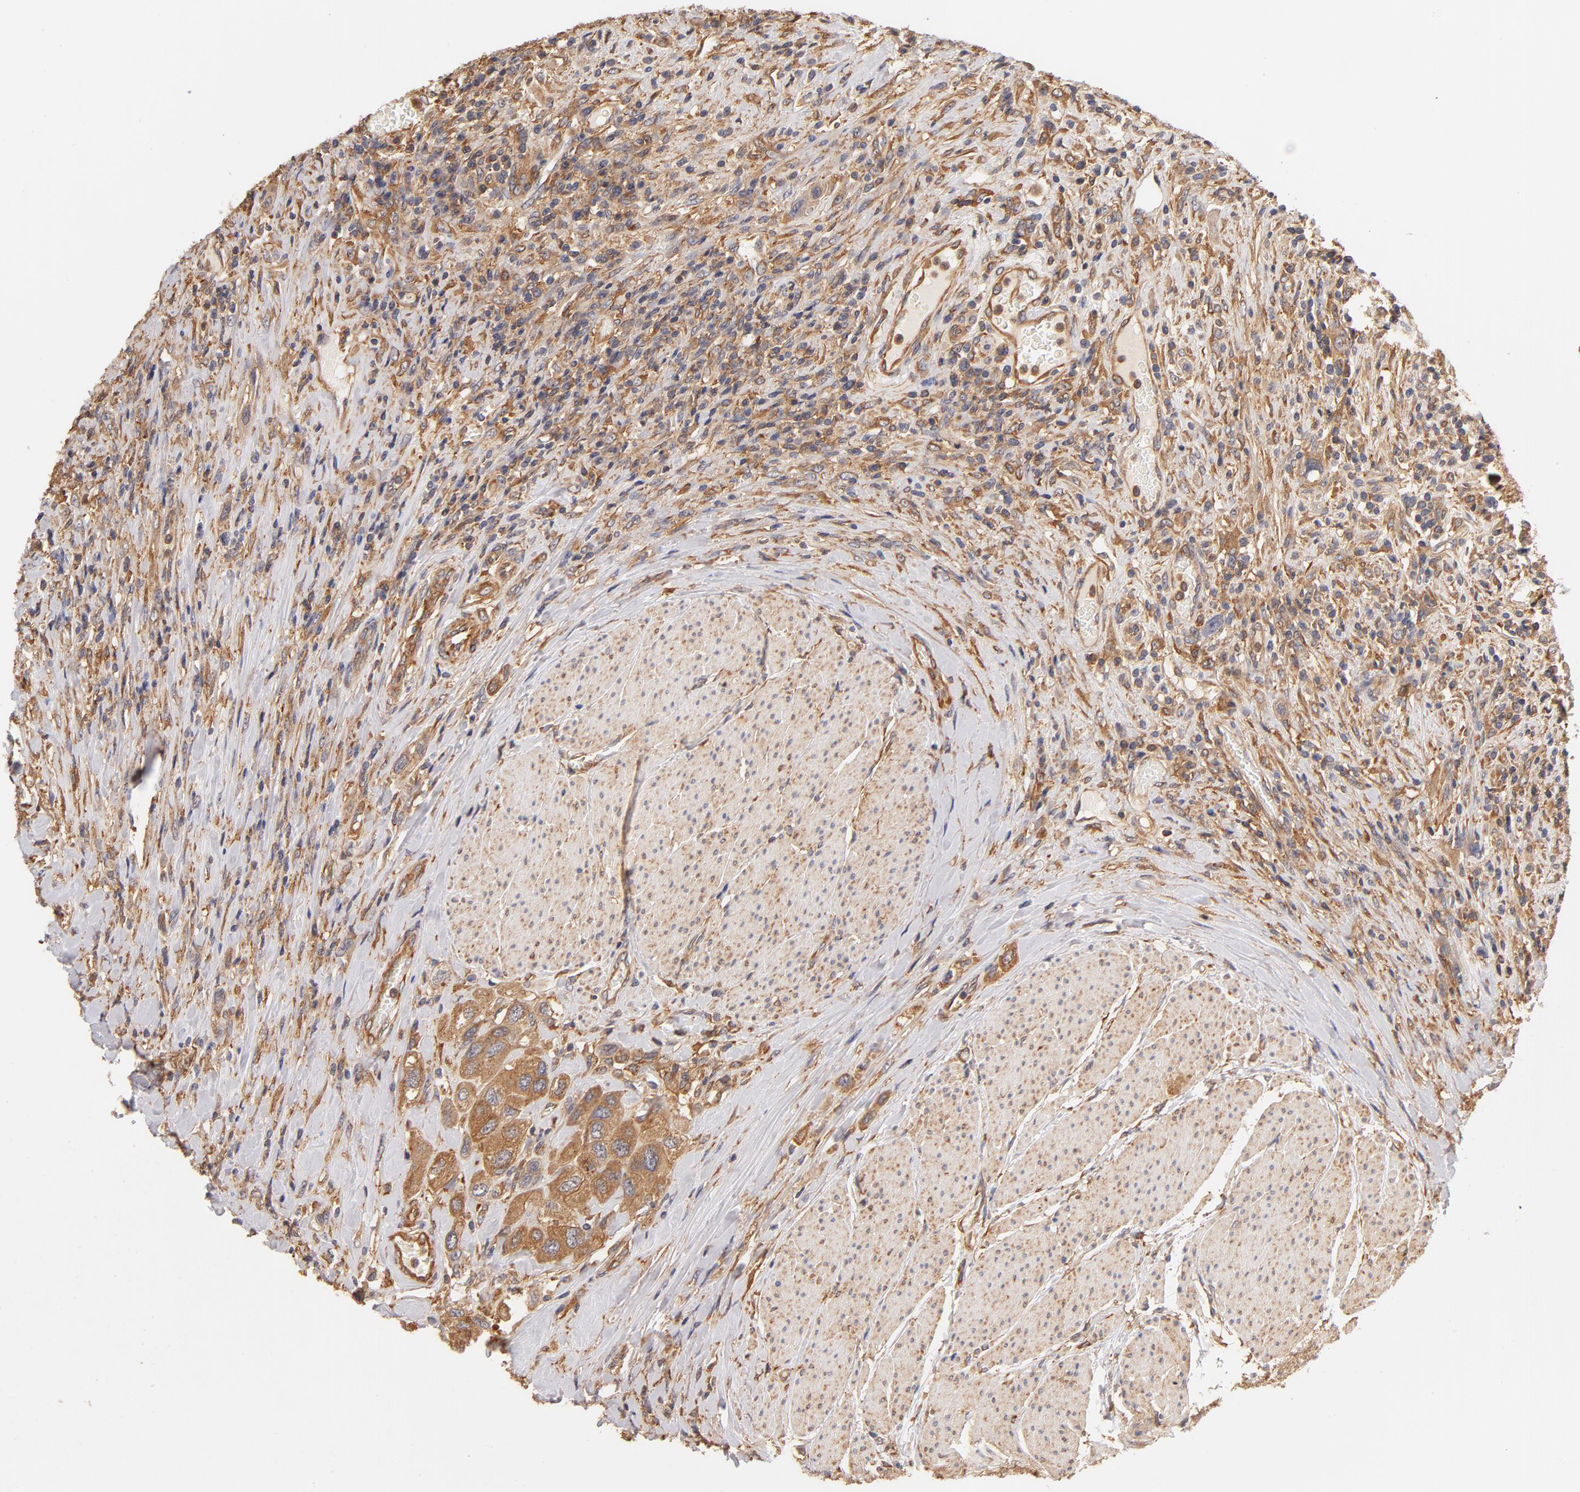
{"staining": {"intensity": "moderate", "quantity": ">75%", "location": "cytoplasmic/membranous"}, "tissue": "urothelial cancer", "cell_type": "Tumor cells", "image_type": "cancer", "snomed": [{"axis": "morphology", "description": "Urothelial carcinoma, High grade"}, {"axis": "topography", "description": "Urinary bladder"}], "caption": "There is medium levels of moderate cytoplasmic/membranous staining in tumor cells of urothelial cancer, as demonstrated by immunohistochemical staining (brown color).", "gene": "FCMR", "patient": {"sex": "male", "age": 50}}